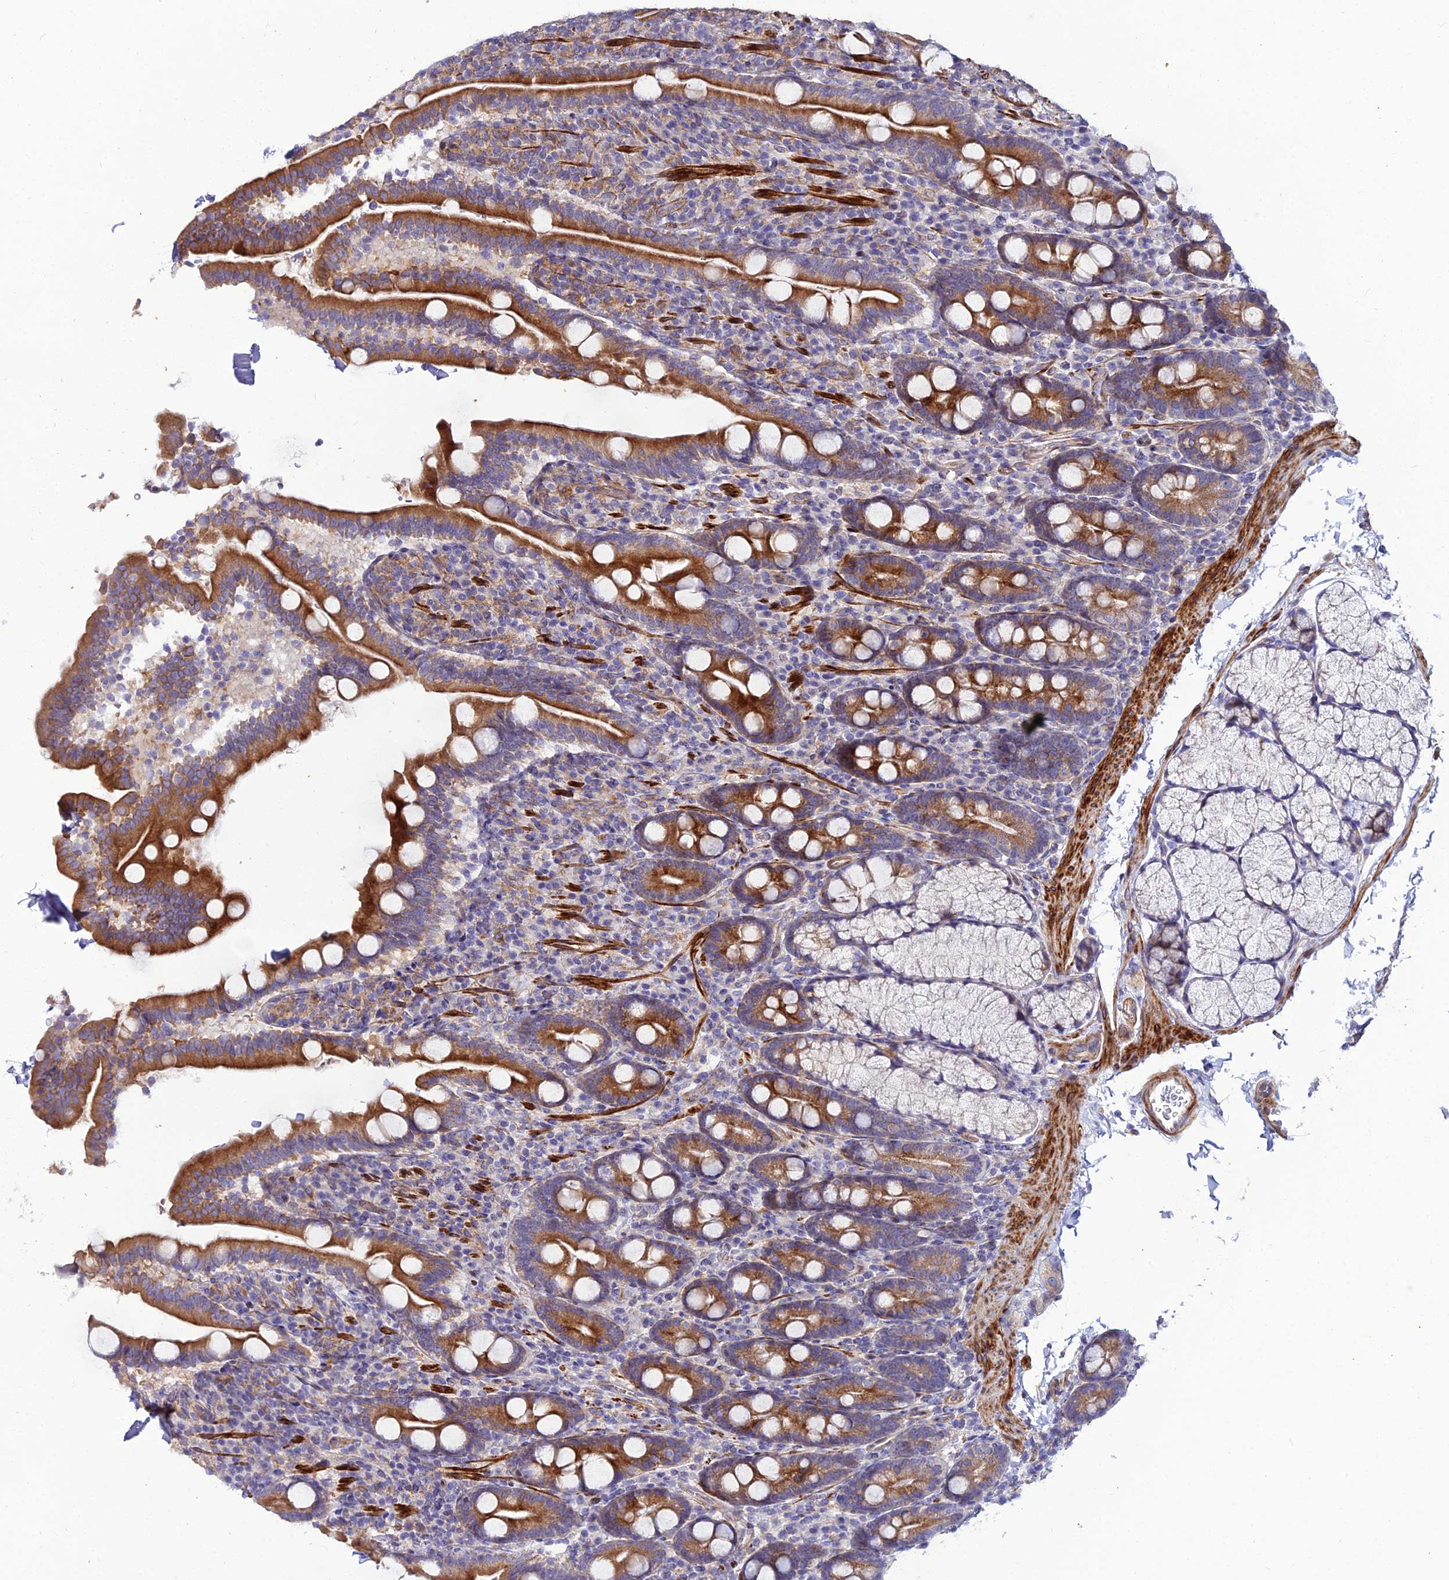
{"staining": {"intensity": "strong", "quantity": ">75%", "location": "cytoplasmic/membranous"}, "tissue": "duodenum", "cell_type": "Glandular cells", "image_type": "normal", "snomed": [{"axis": "morphology", "description": "Normal tissue, NOS"}, {"axis": "topography", "description": "Duodenum"}], "caption": "A histopathology image showing strong cytoplasmic/membranous expression in approximately >75% of glandular cells in unremarkable duodenum, as visualized by brown immunohistochemical staining.", "gene": "ARL6IP1", "patient": {"sex": "male", "age": 35}}